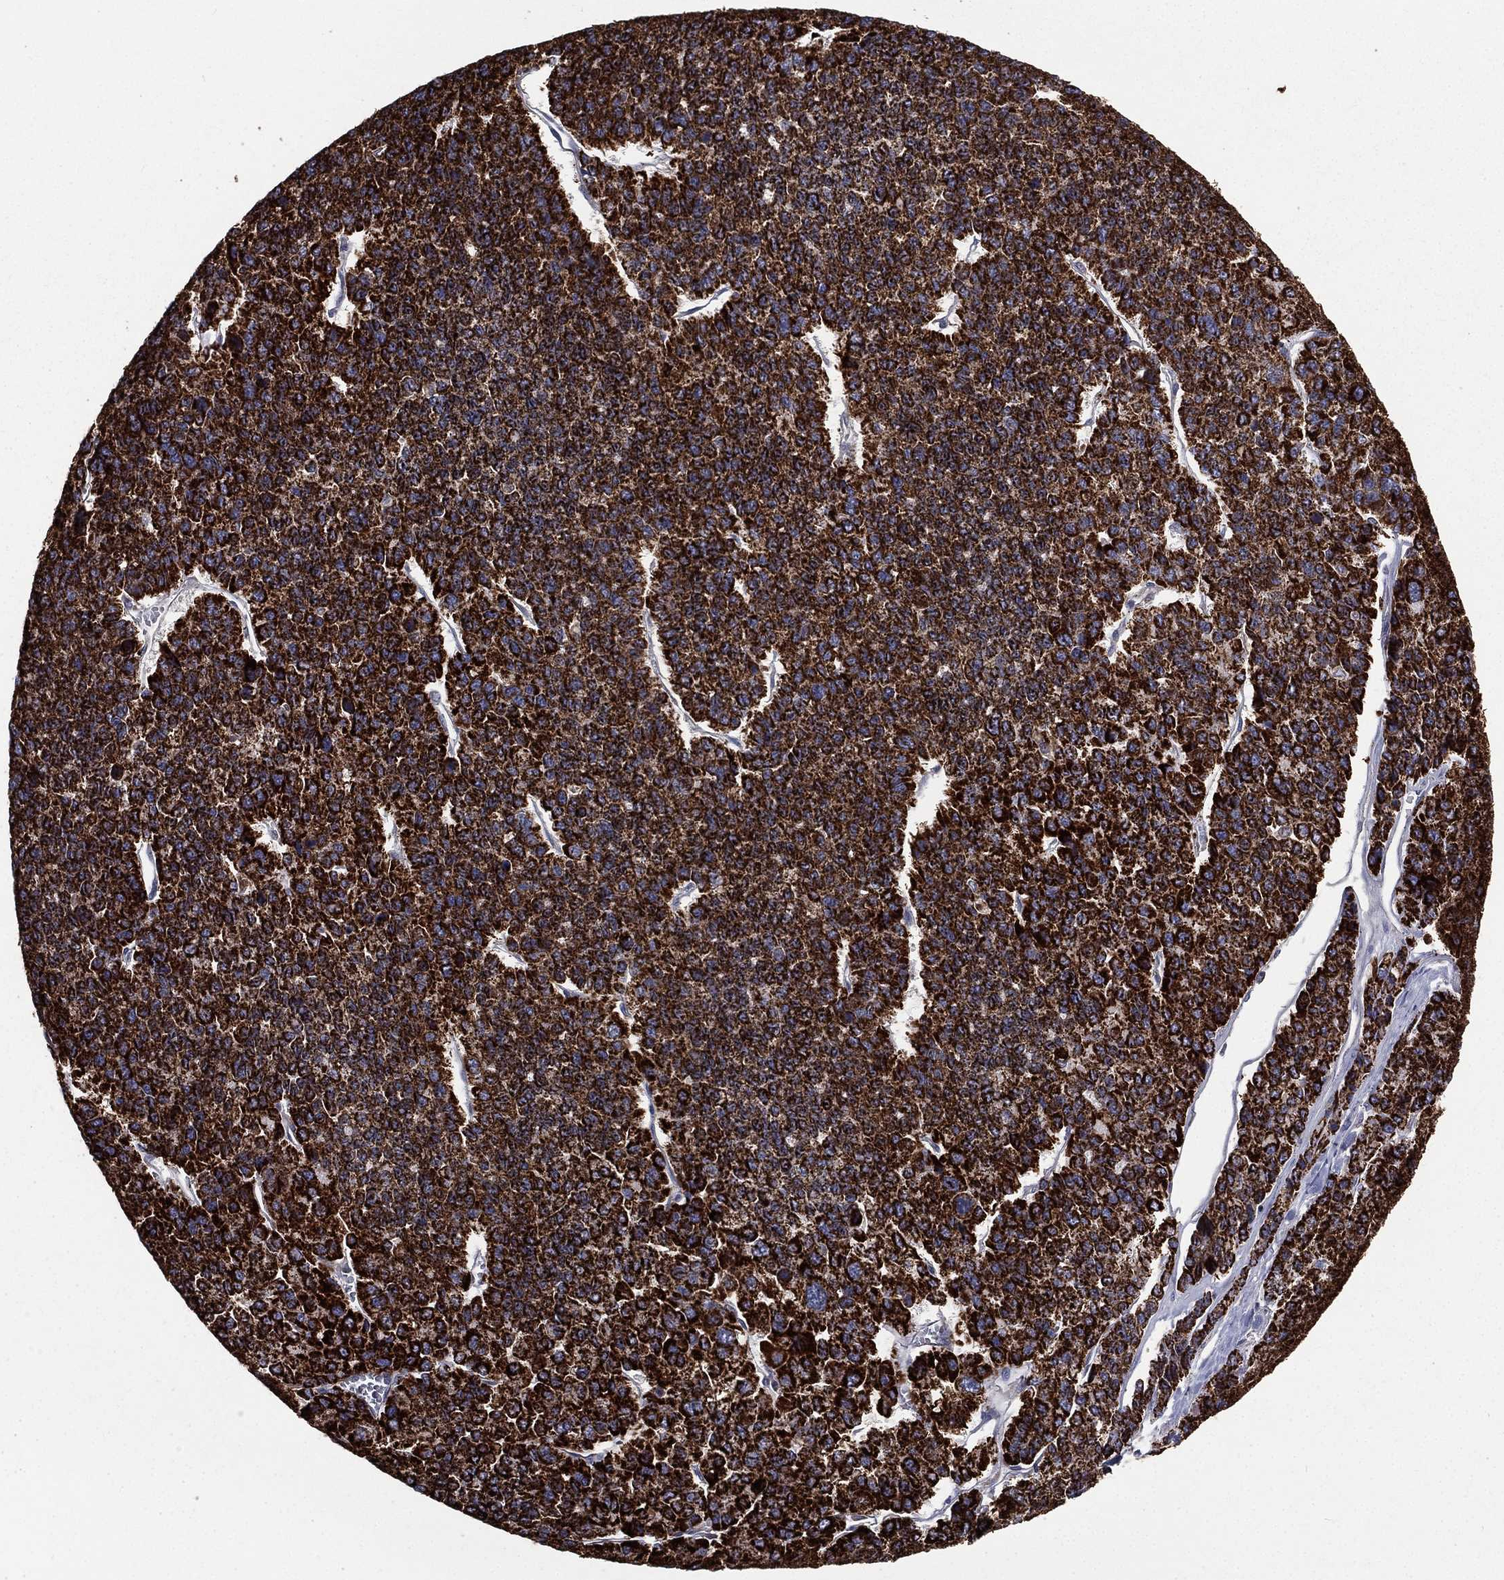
{"staining": {"intensity": "strong", "quantity": ">75%", "location": "cytoplasmic/membranous"}, "tissue": "liver cancer", "cell_type": "Tumor cells", "image_type": "cancer", "snomed": [{"axis": "morphology", "description": "Carcinoma, Hepatocellular, NOS"}, {"axis": "topography", "description": "Liver"}], "caption": "The immunohistochemical stain labels strong cytoplasmic/membranous staining in tumor cells of liver cancer (hepatocellular carcinoma) tissue. The staining is performed using DAB brown chromogen to label protein expression. The nuclei are counter-stained blue using hematoxylin.", "gene": "HADH", "patient": {"sex": "female", "age": 41}}